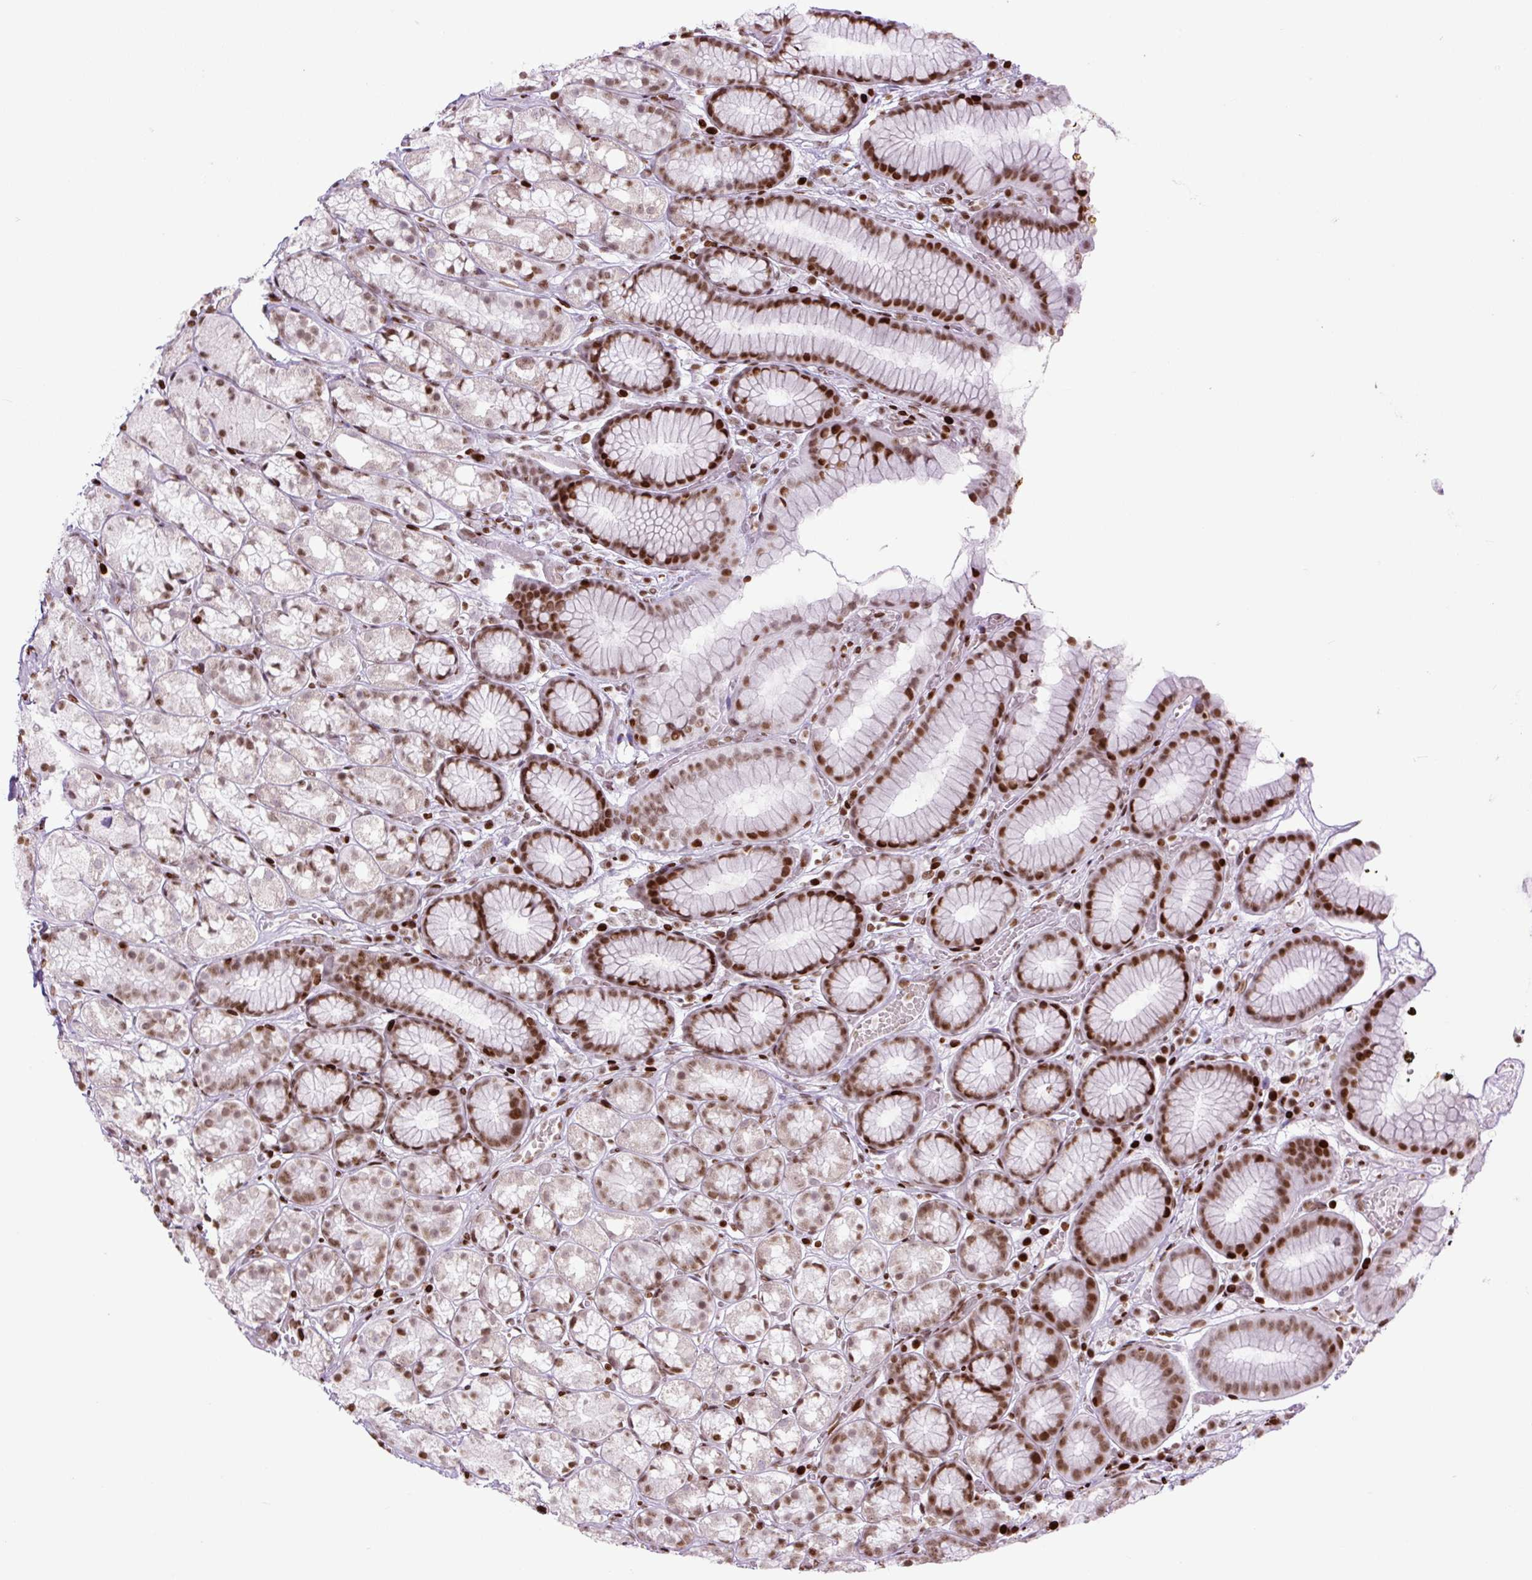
{"staining": {"intensity": "strong", "quantity": ">75%", "location": "nuclear"}, "tissue": "stomach", "cell_type": "Glandular cells", "image_type": "normal", "snomed": [{"axis": "morphology", "description": "Normal tissue, NOS"}, {"axis": "topography", "description": "Smooth muscle"}, {"axis": "topography", "description": "Stomach"}], "caption": "Approximately >75% of glandular cells in benign stomach demonstrate strong nuclear protein staining as visualized by brown immunohistochemical staining.", "gene": "H1", "patient": {"sex": "male", "age": 70}}